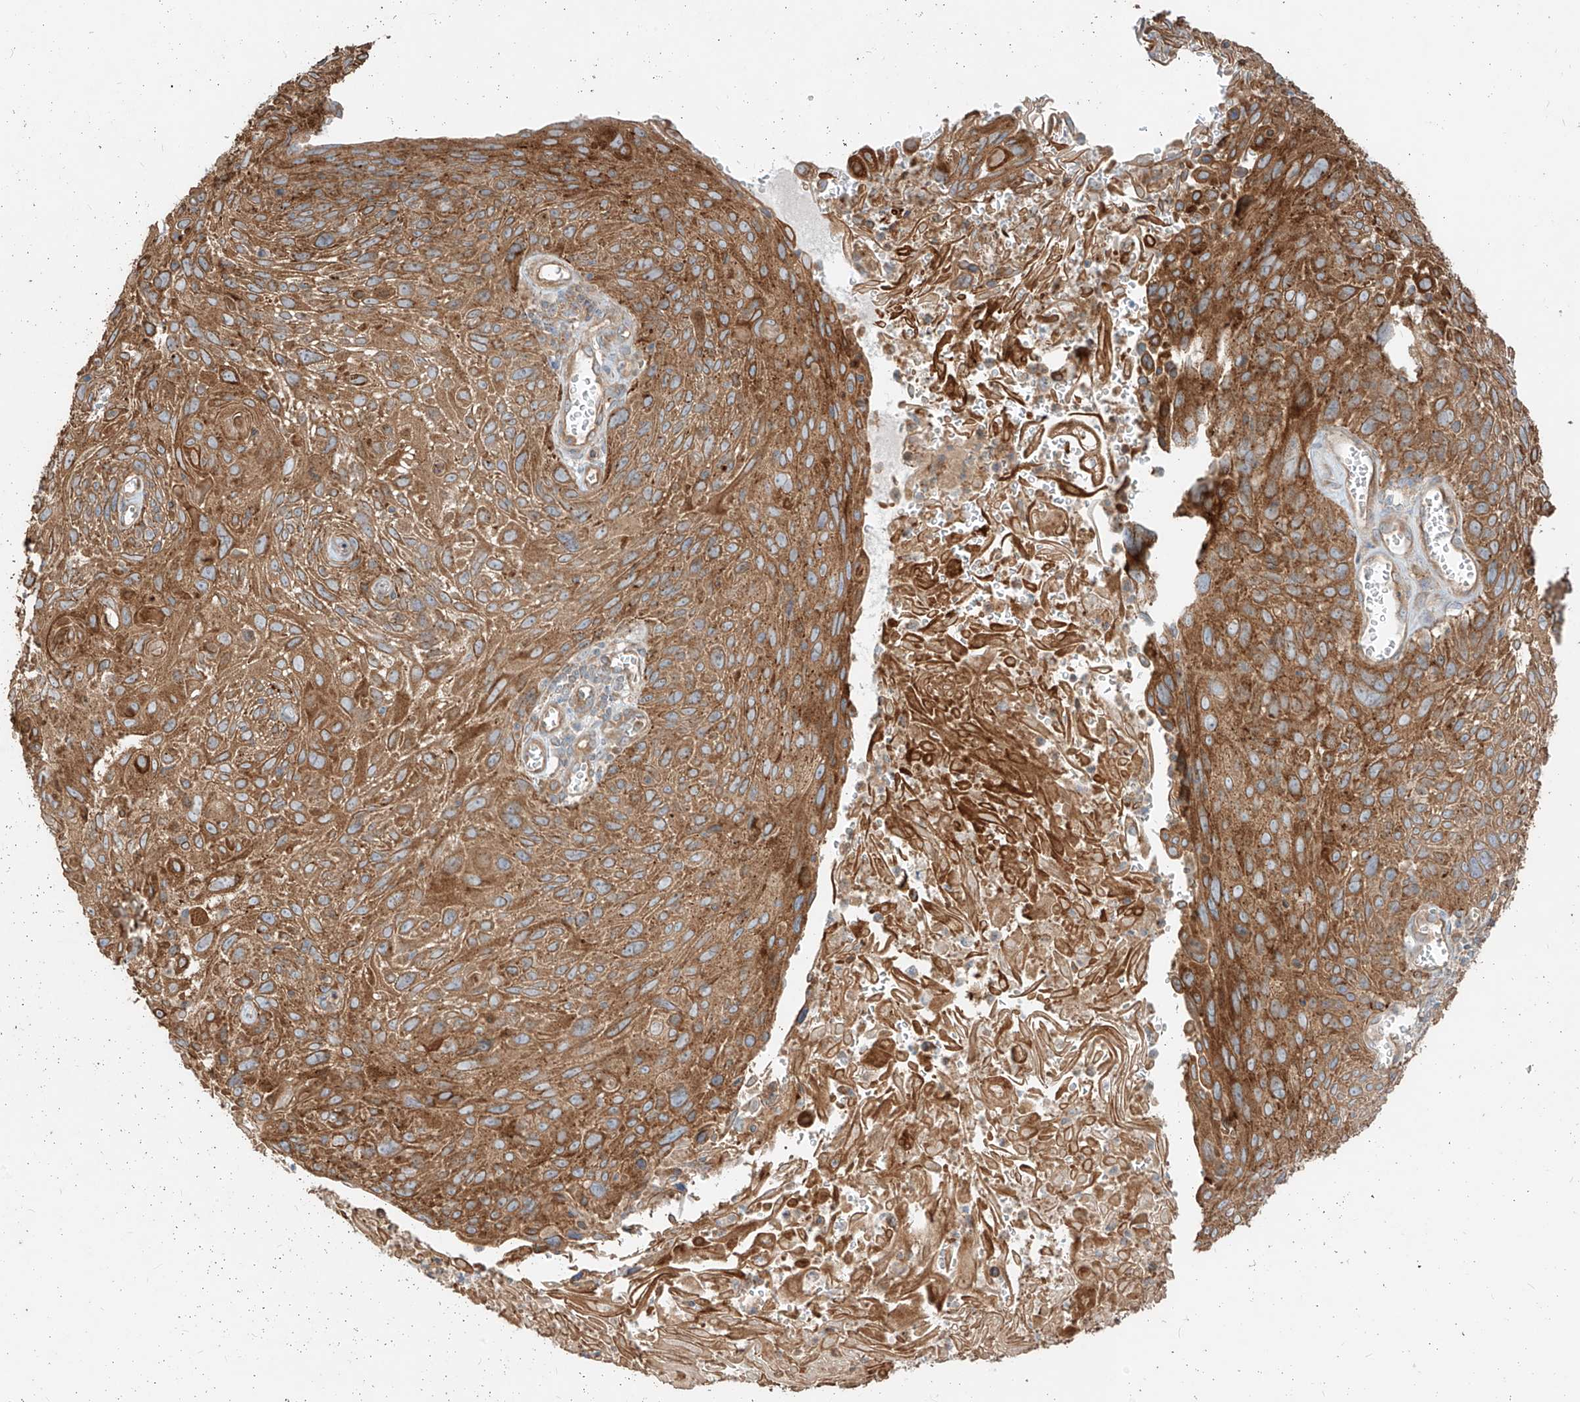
{"staining": {"intensity": "moderate", "quantity": ">75%", "location": "cytoplasmic/membranous"}, "tissue": "cervical cancer", "cell_type": "Tumor cells", "image_type": "cancer", "snomed": [{"axis": "morphology", "description": "Squamous cell carcinoma, NOS"}, {"axis": "topography", "description": "Cervix"}], "caption": "The photomicrograph exhibits staining of cervical cancer (squamous cell carcinoma), revealing moderate cytoplasmic/membranous protein staining (brown color) within tumor cells.", "gene": "CCDC115", "patient": {"sex": "female", "age": 51}}